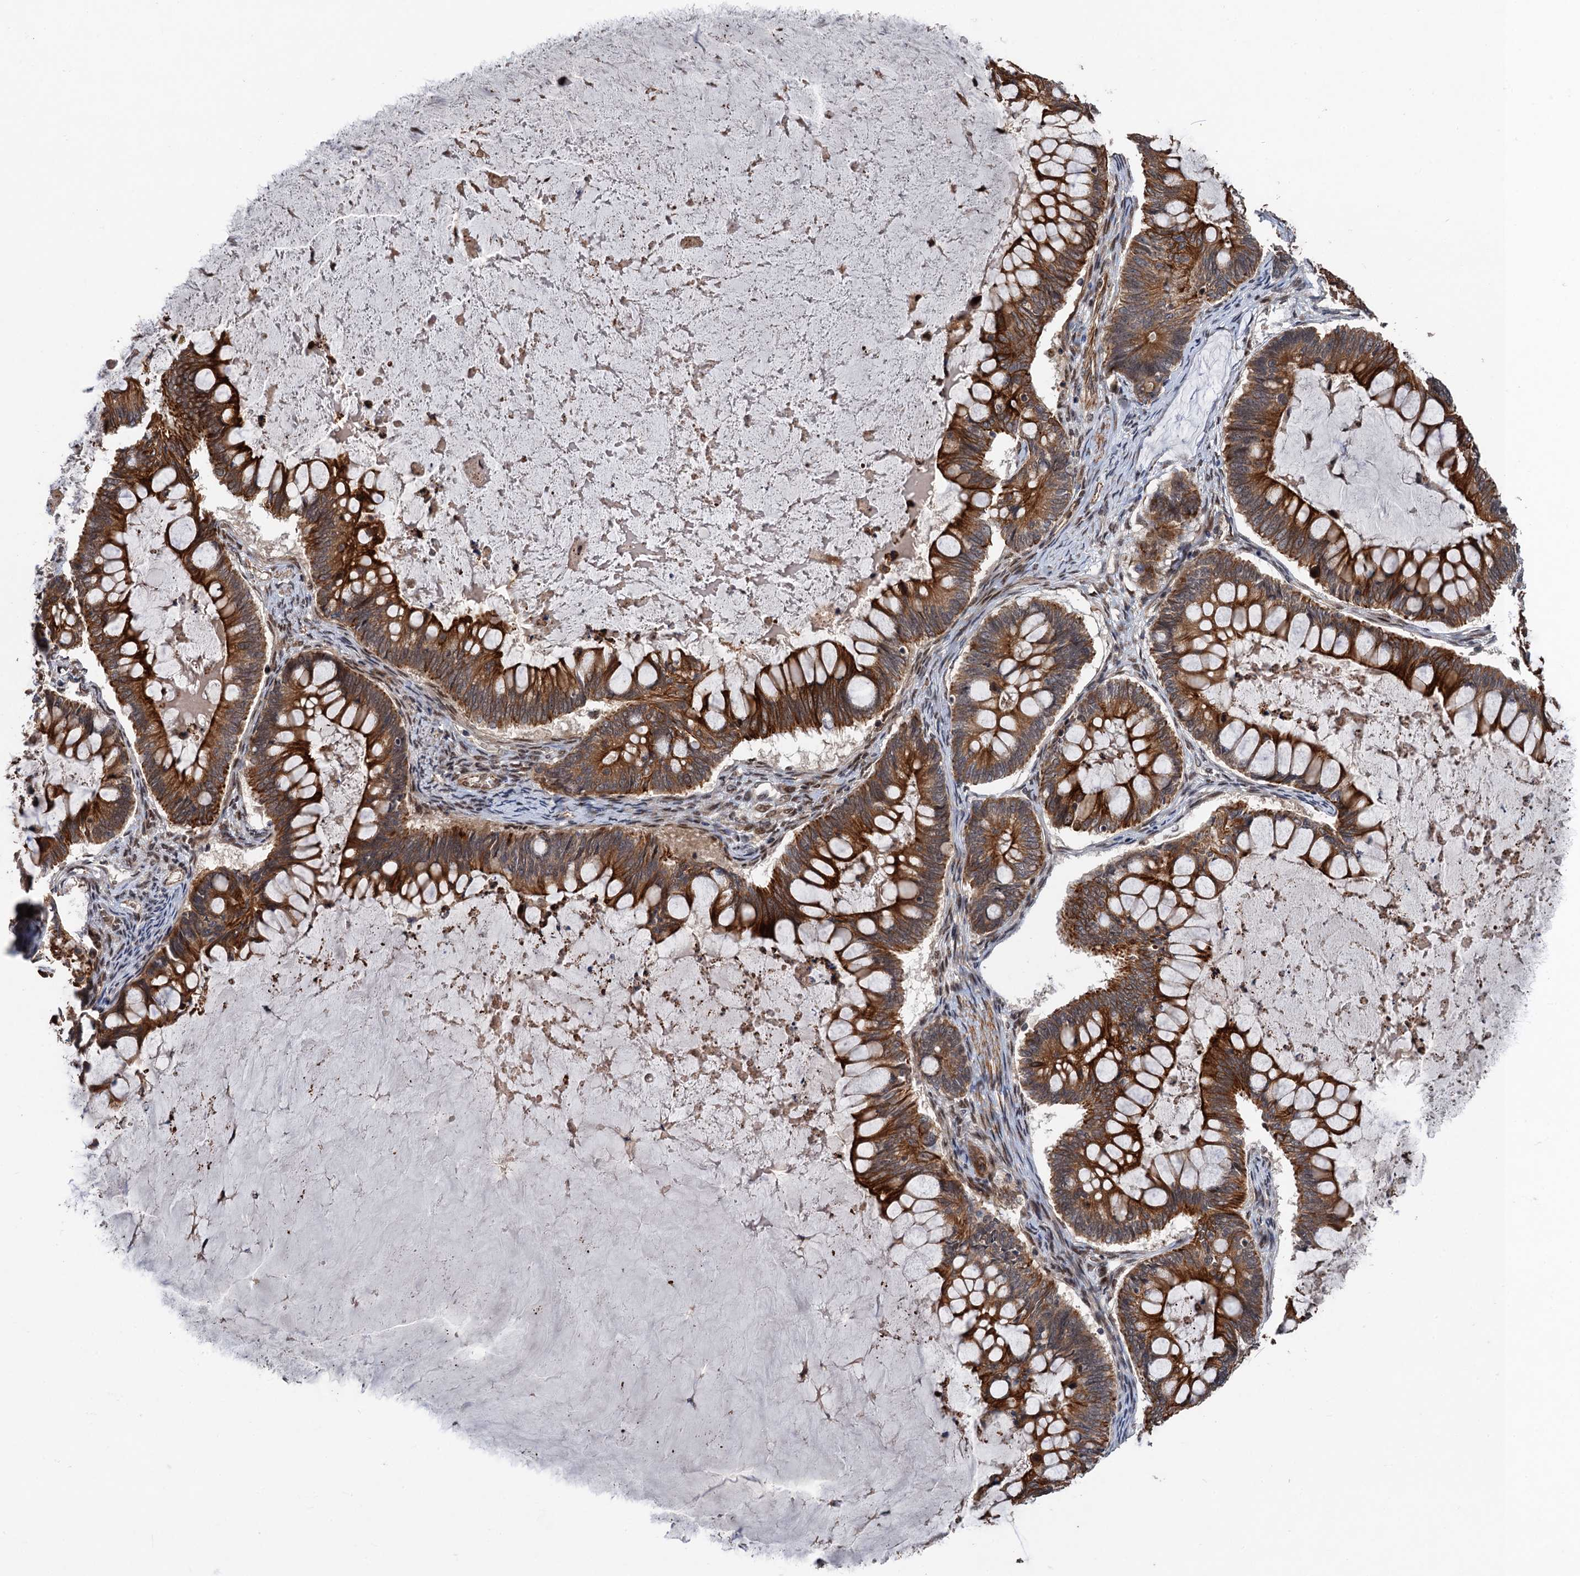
{"staining": {"intensity": "strong", "quantity": ">75%", "location": "cytoplasmic/membranous"}, "tissue": "ovarian cancer", "cell_type": "Tumor cells", "image_type": "cancer", "snomed": [{"axis": "morphology", "description": "Cystadenocarcinoma, mucinous, NOS"}, {"axis": "topography", "description": "Ovary"}], "caption": "Tumor cells show strong cytoplasmic/membranous positivity in about >75% of cells in ovarian cancer.", "gene": "TTC31", "patient": {"sex": "female", "age": 61}}